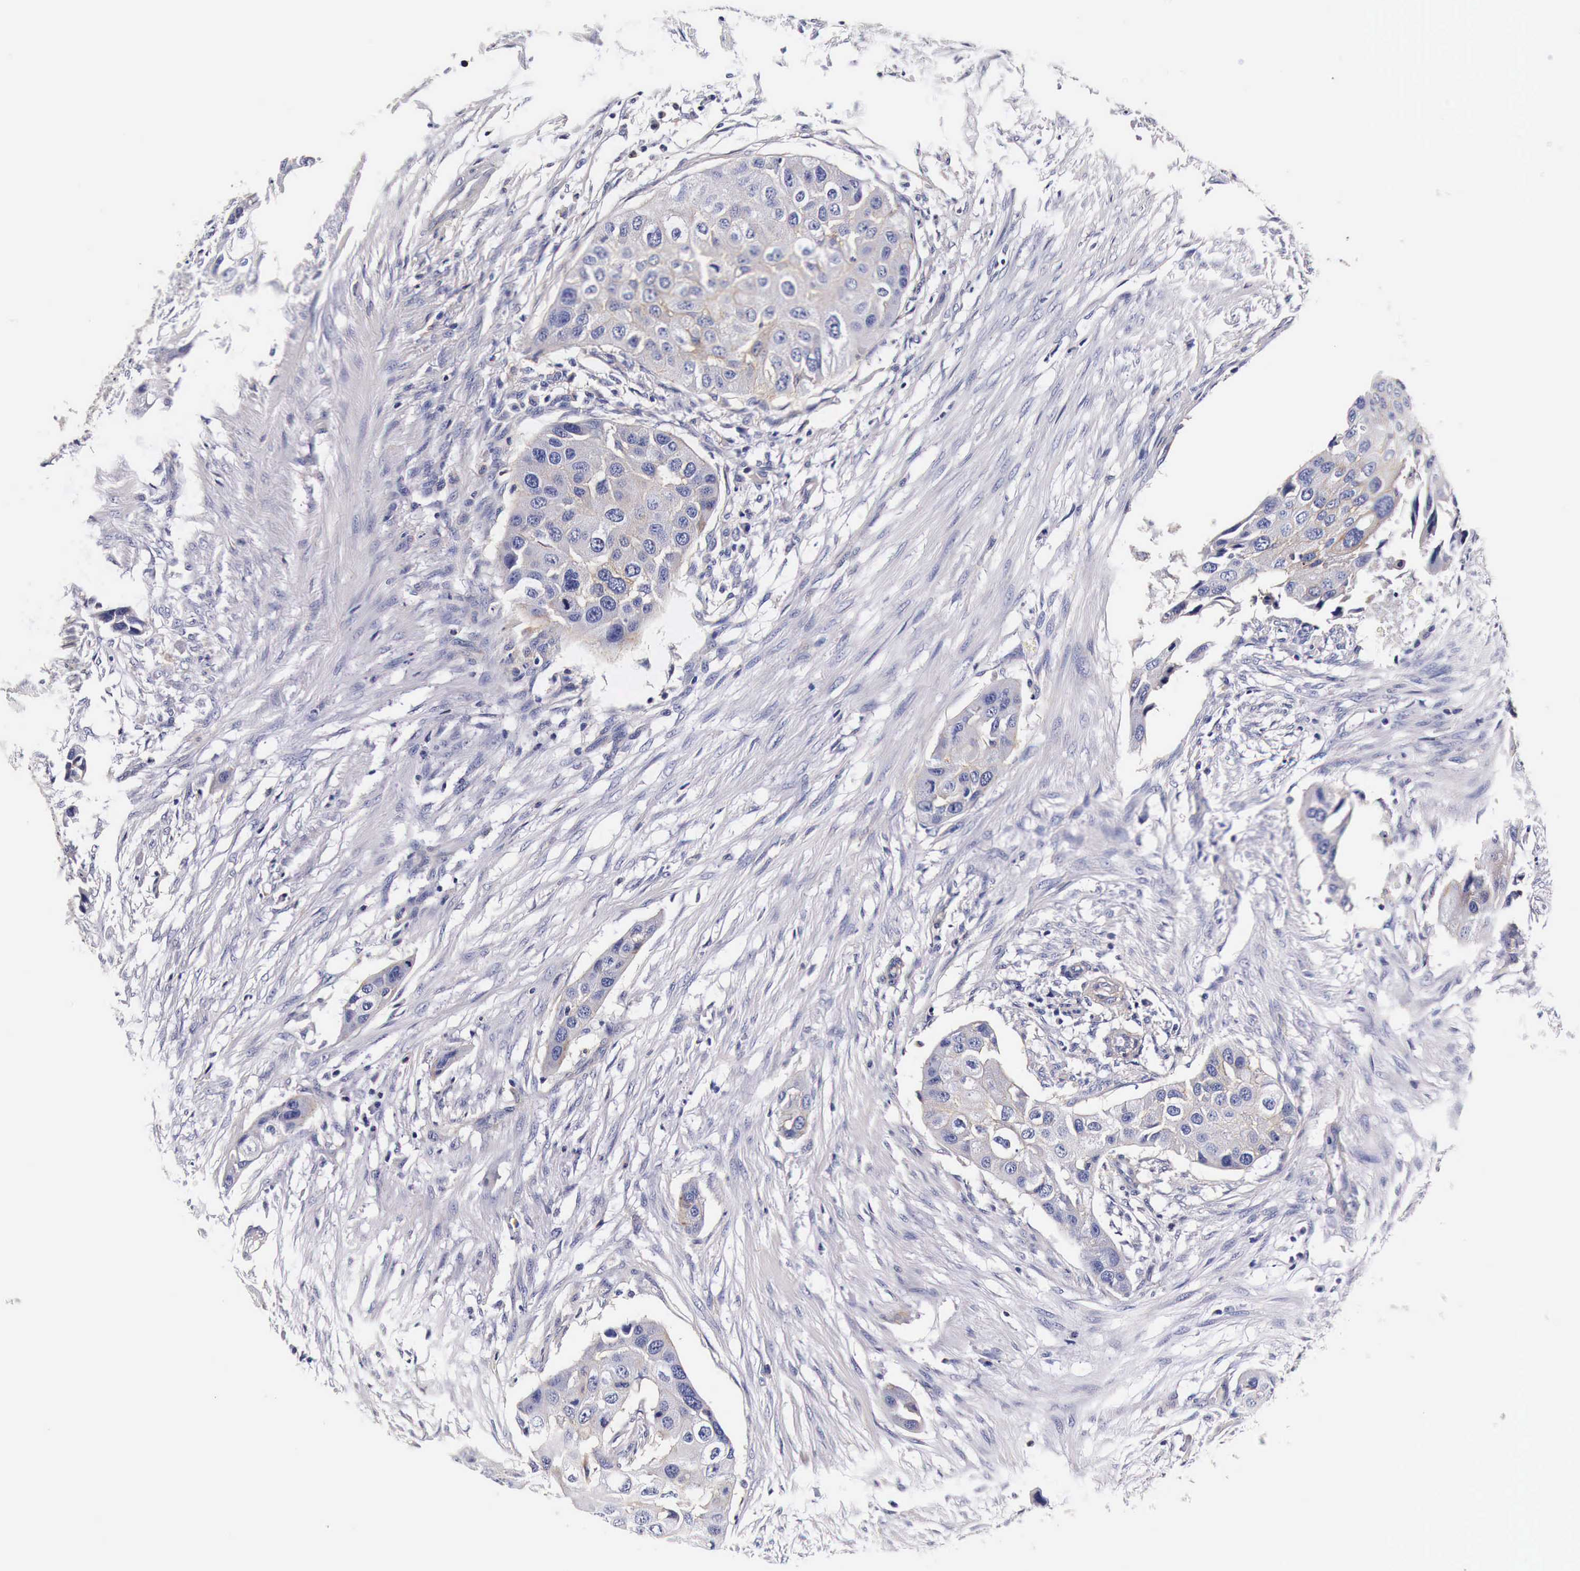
{"staining": {"intensity": "weak", "quantity": "<25%", "location": "cytoplasmic/membranous"}, "tissue": "urothelial cancer", "cell_type": "Tumor cells", "image_type": "cancer", "snomed": [{"axis": "morphology", "description": "Urothelial carcinoma, High grade"}, {"axis": "topography", "description": "Urinary bladder"}], "caption": "Immunohistochemistry micrograph of urothelial cancer stained for a protein (brown), which exhibits no positivity in tumor cells.", "gene": "RP2", "patient": {"sex": "male", "age": 55}}